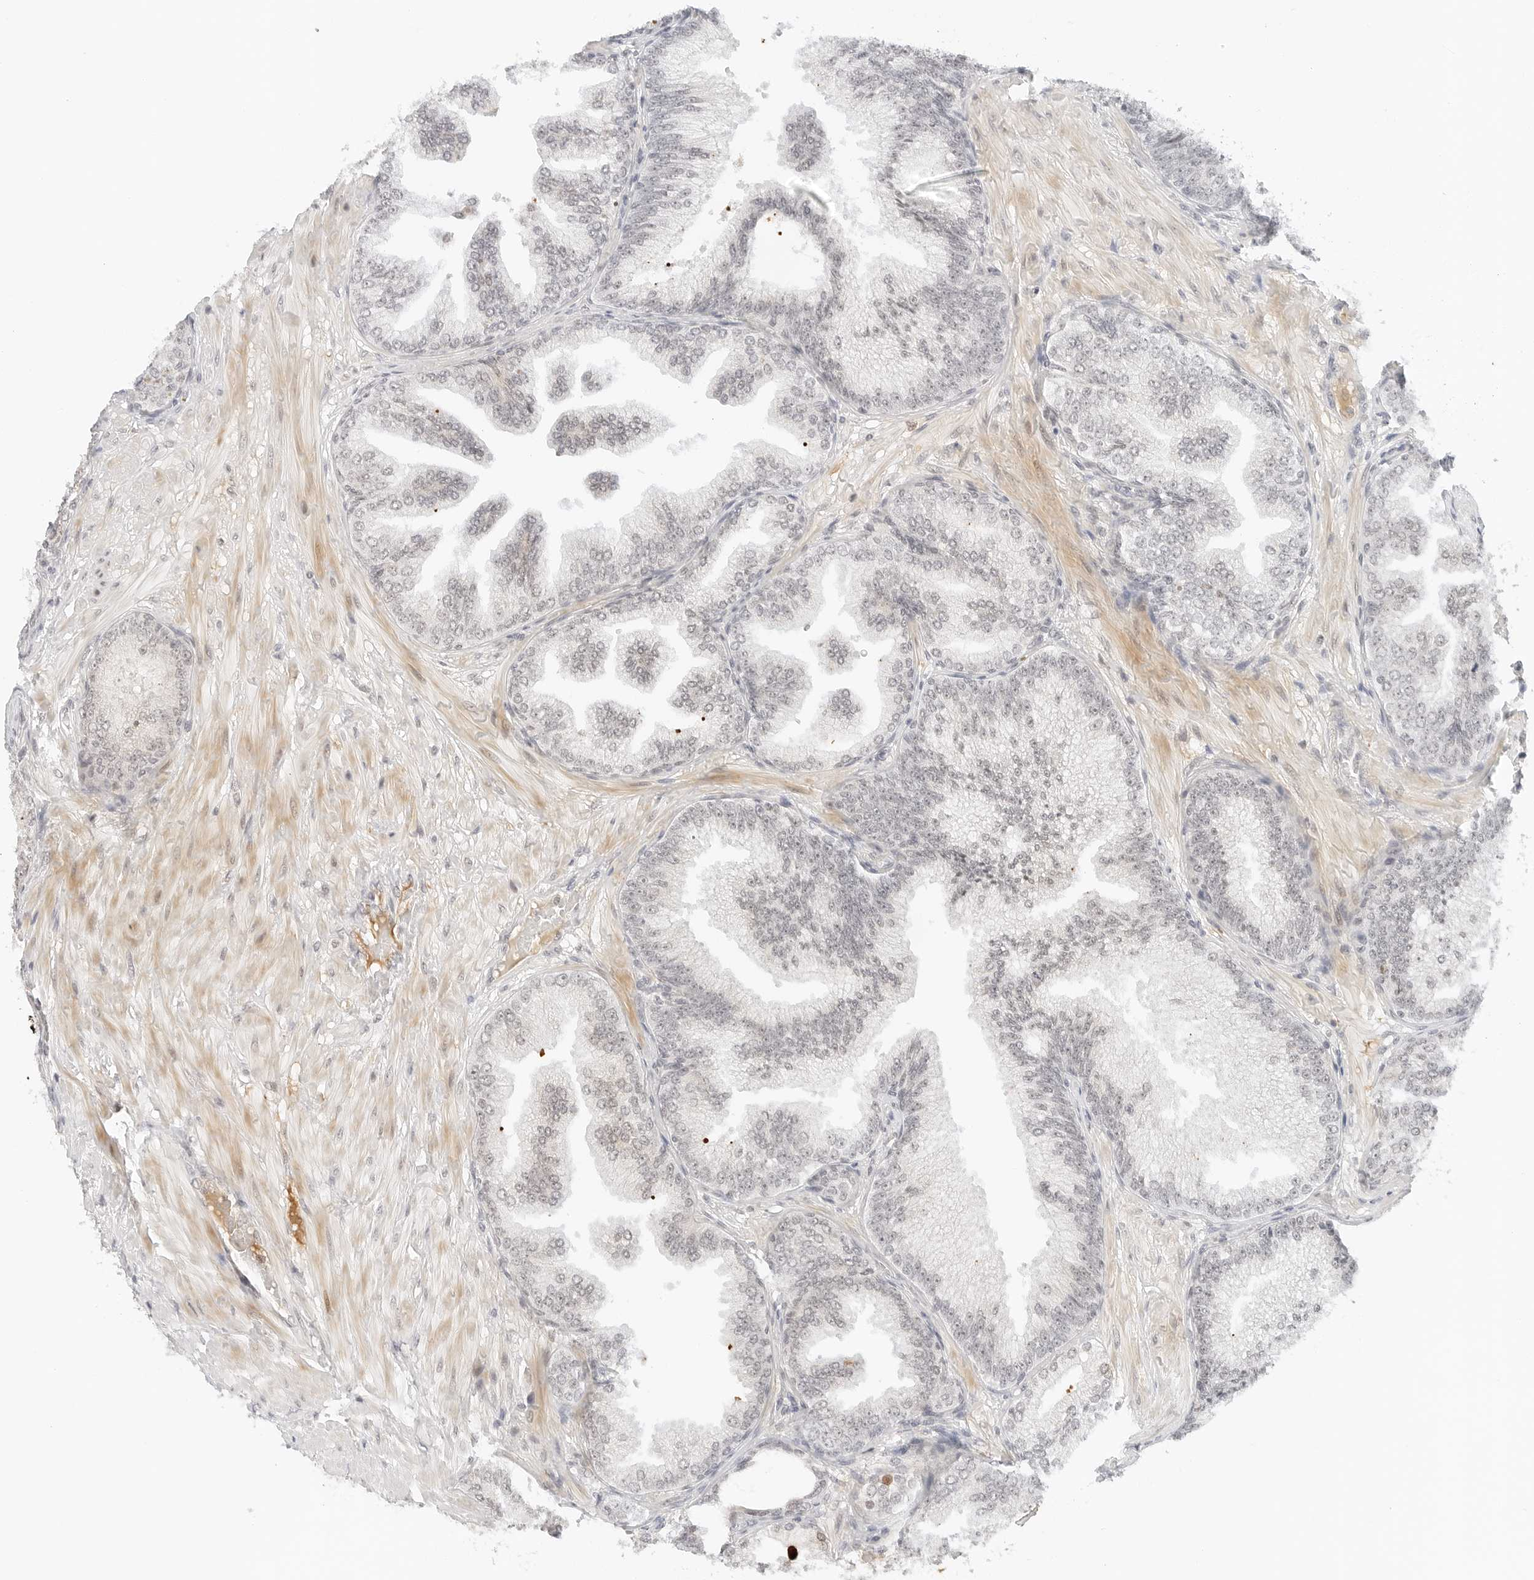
{"staining": {"intensity": "negative", "quantity": "none", "location": "none"}, "tissue": "prostate cancer", "cell_type": "Tumor cells", "image_type": "cancer", "snomed": [{"axis": "morphology", "description": "Adenocarcinoma, Low grade"}, {"axis": "topography", "description": "Prostate"}], "caption": "There is no significant staining in tumor cells of prostate adenocarcinoma (low-grade). The staining is performed using DAB brown chromogen with nuclei counter-stained in using hematoxylin.", "gene": "NEO1", "patient": {"sex": "male", "age": 63}}